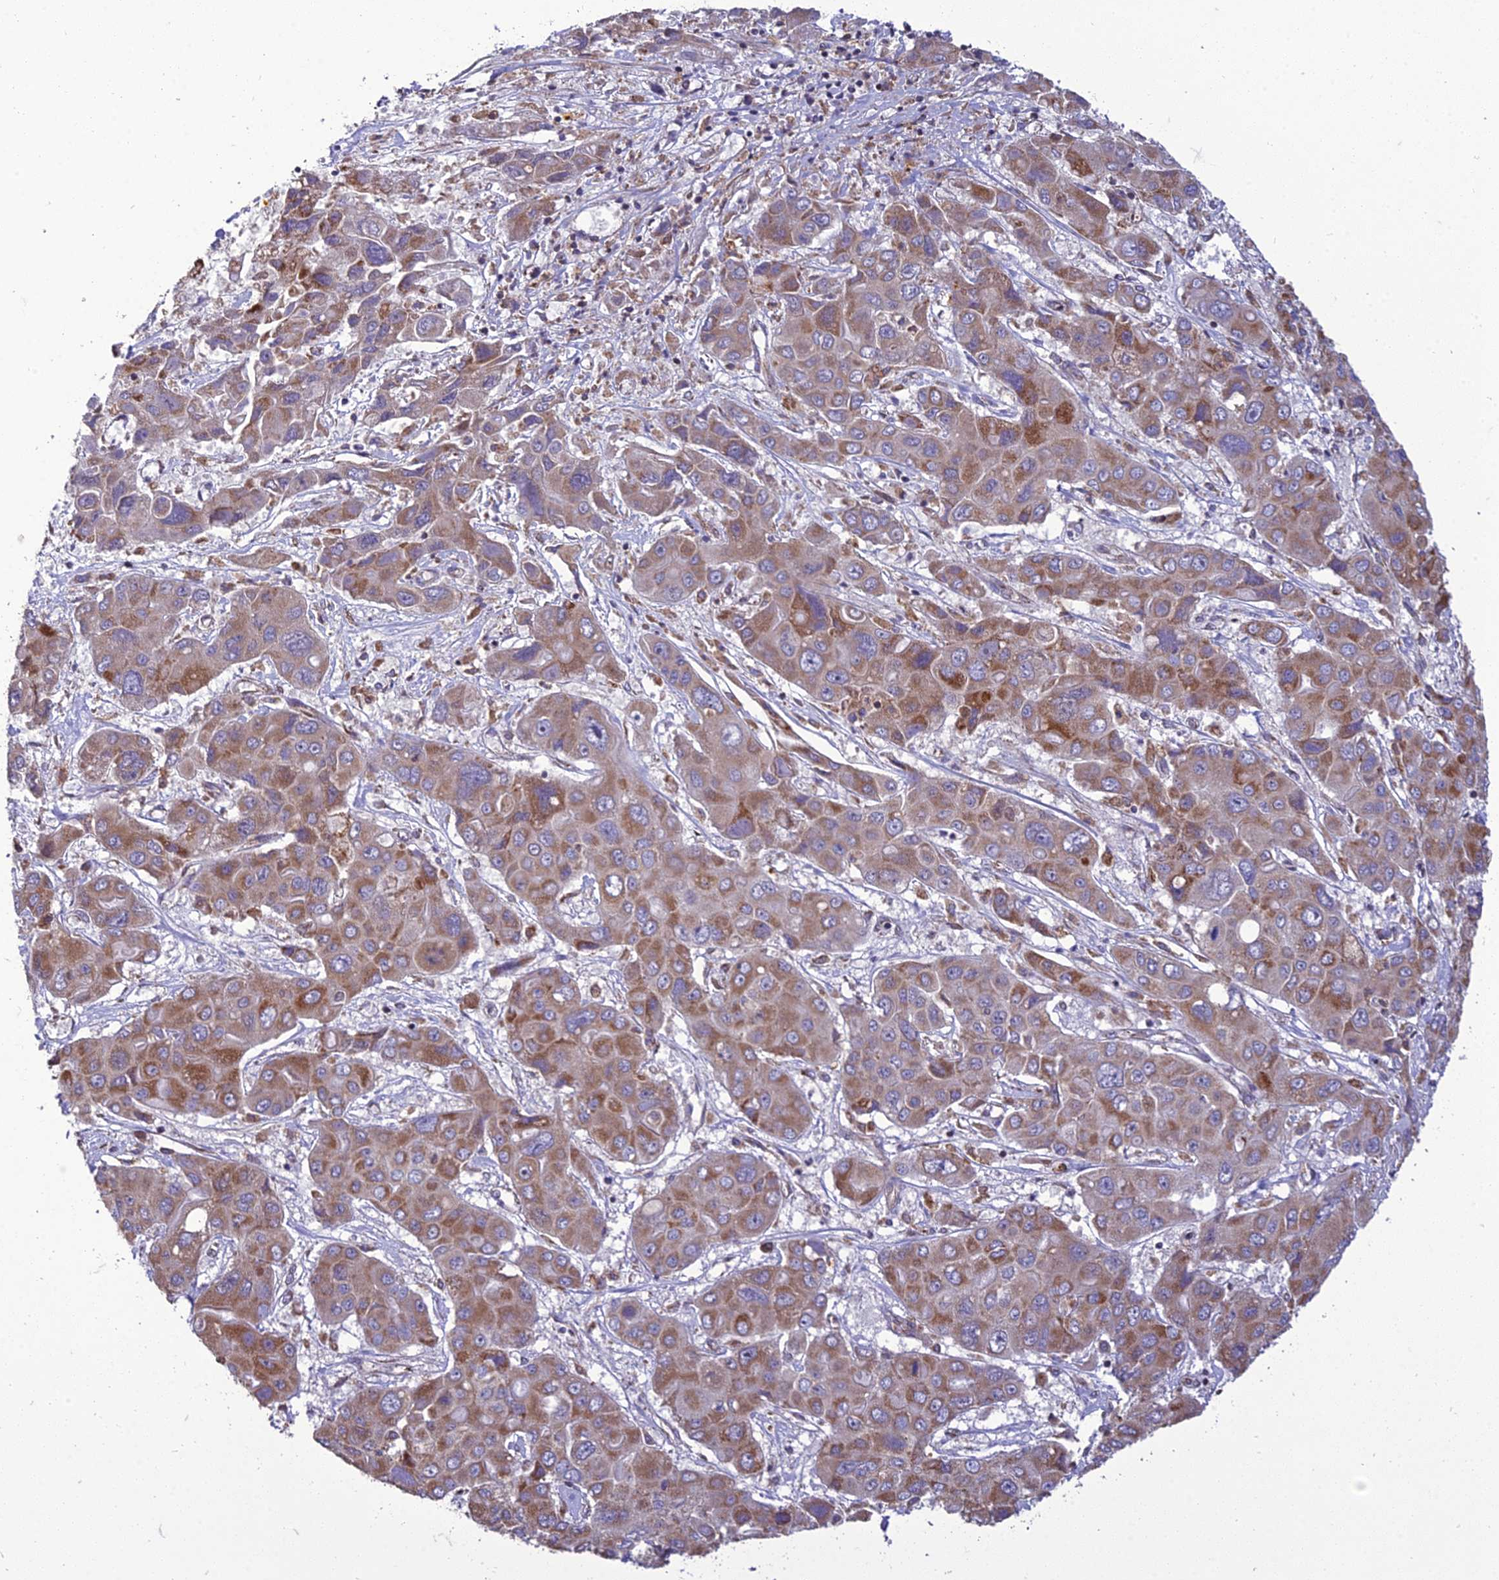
{"staining": {"intensity": "moderate", "quantity": ">75%", "location": "cytoplasmic/membranous"}, "tissue": "liver cancer", "cell_type": "Tumor cells", "image_type": "cancer", "snomed": [{"axis": "morphology", "description": "Cholangiocarcinoma"}, {"axis": "topography", "description": "Liver"}], "caption": "Moderate cytoplasmic/membranous protein expression is appreciated in approximately >75% of tumor cells in liver cancer.", "gene": "GIMAP1", "patient": {"sex": "male", "age": 67}}